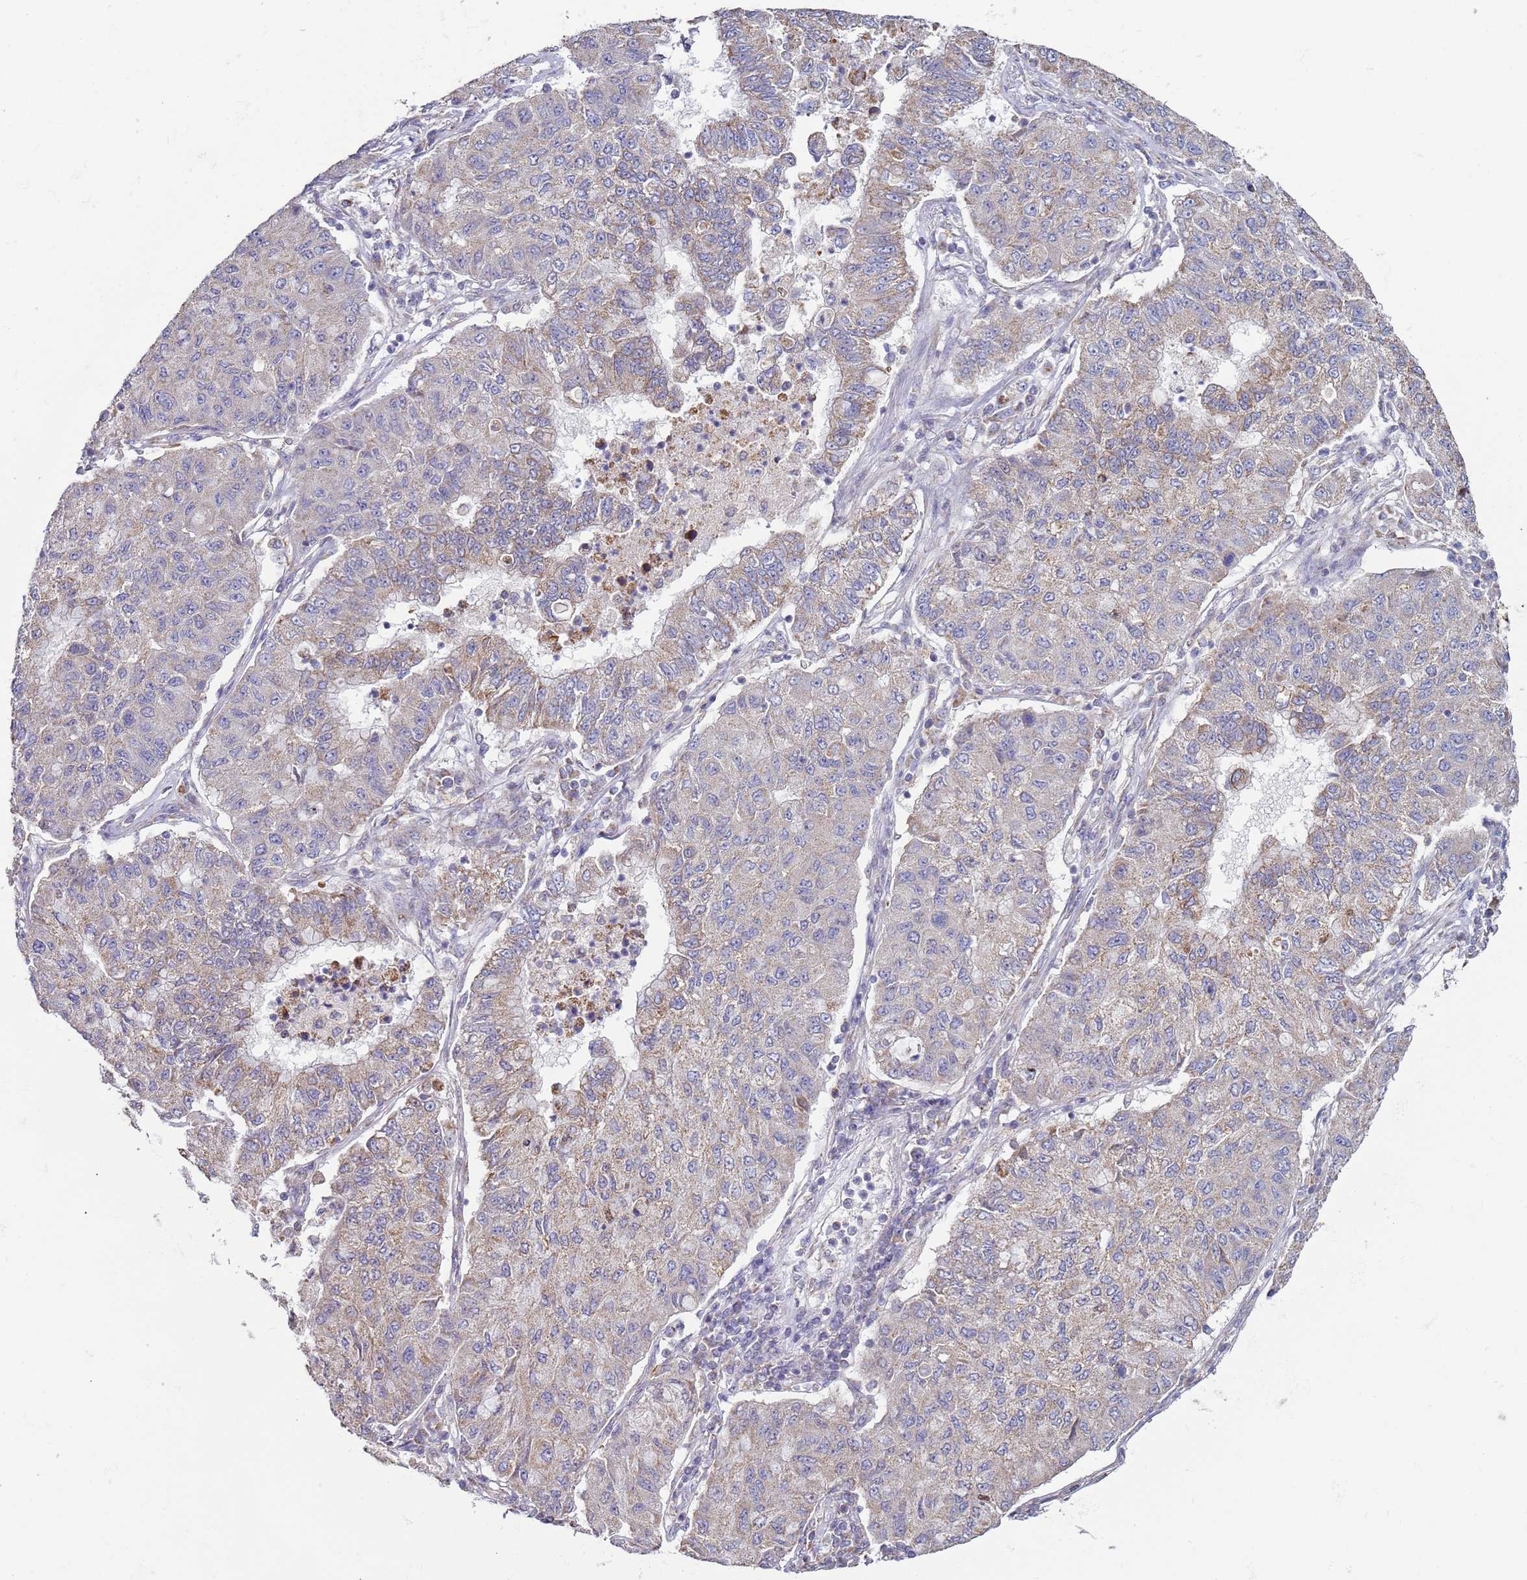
{"staining": {"intensity": "weak", "quantity": "<25%", "location": "cytoplasmic/membranous"}, "tissue": "lung cancer", "cell_type": "Tumor cells", "image_type": "cancer", "snomed": [{"axis": "morphology", "description": "Squamous cell carcinoma, NOS"}, {"axis": "topography", "description": "Lung"}], "caption": "Lung squamous cell carcinoma was stained to show a protein in brown. There is no significant staining in tumor cells.", "gene": "DIP2B", "patient": {"sex": "male", "age": 74}}